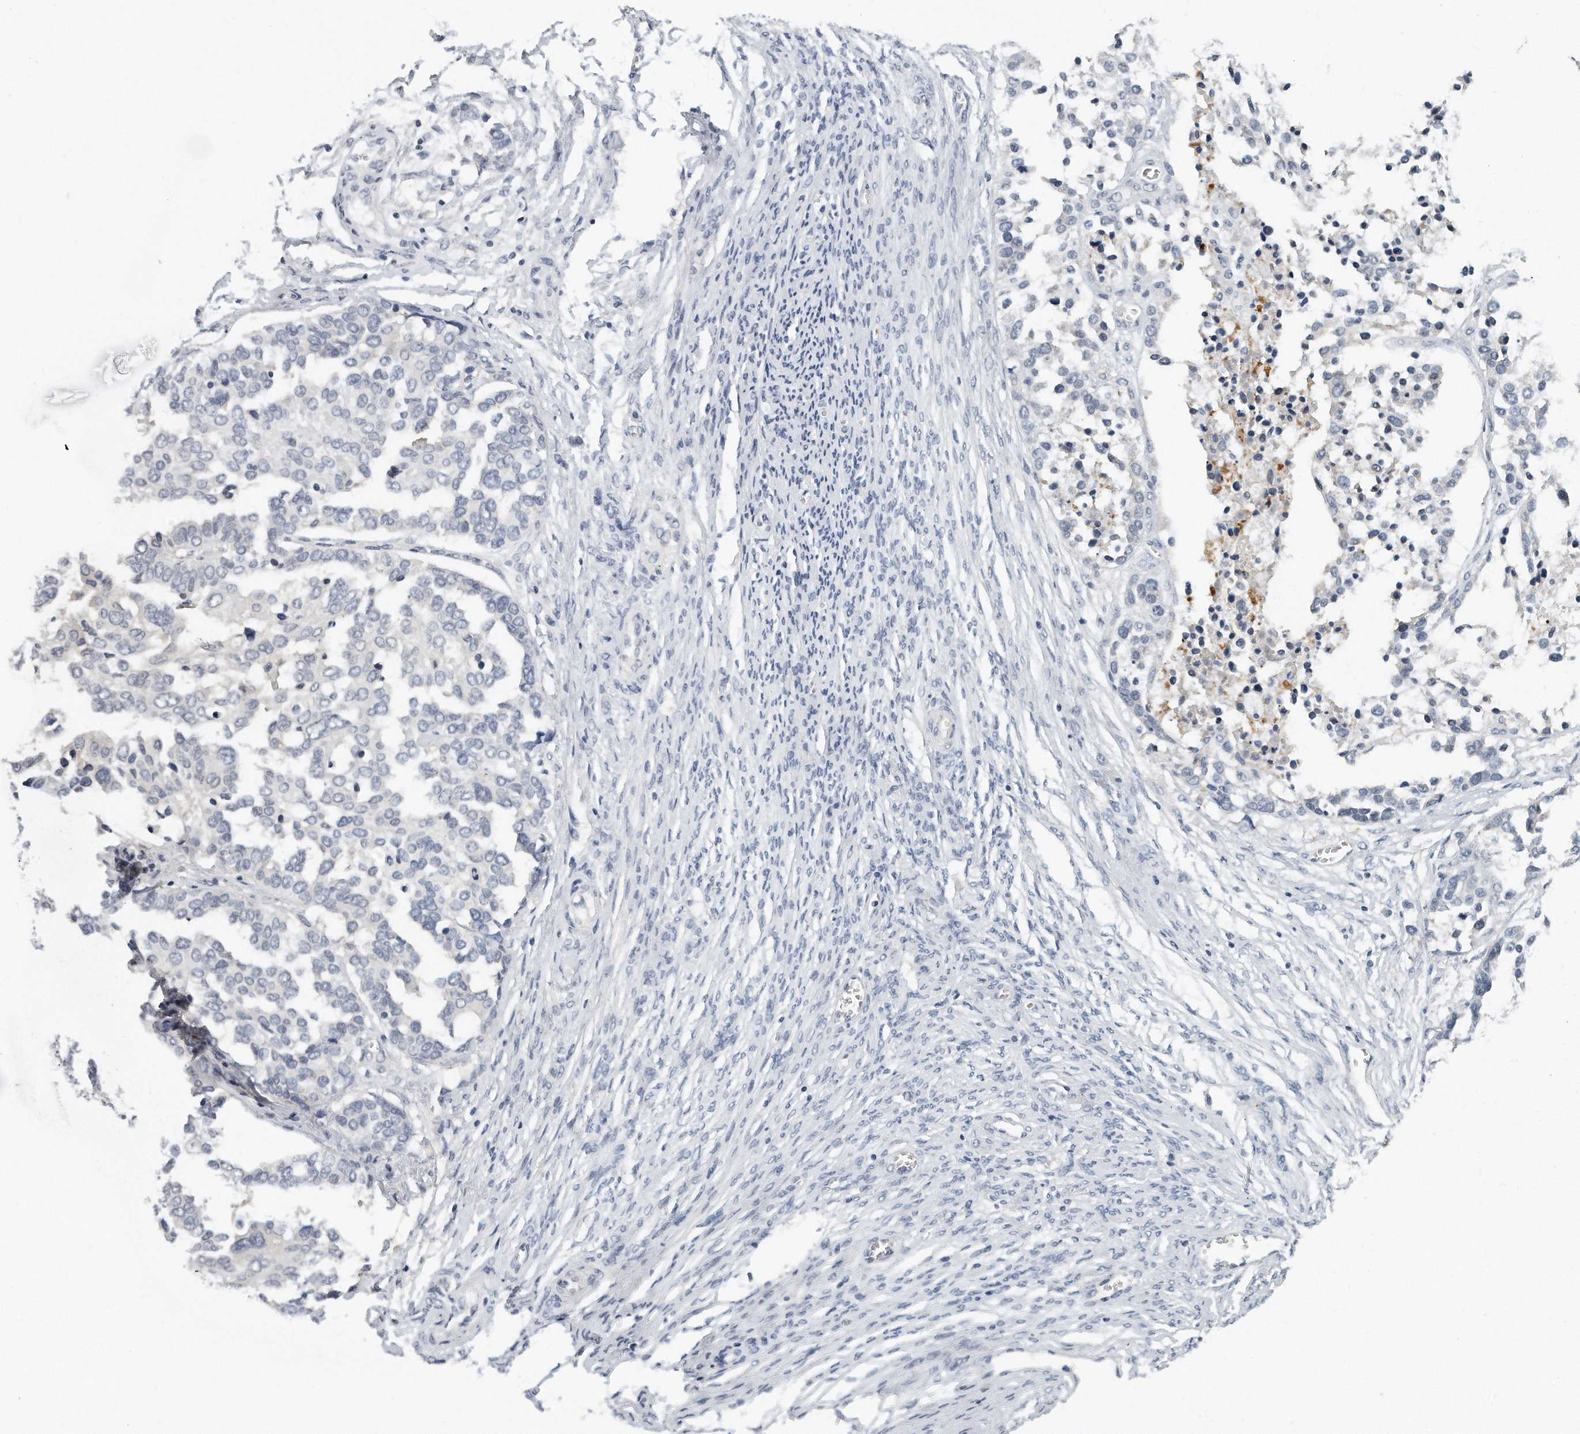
{"staining": {"intensity": "negative", "quantity": "none", "location": "none"}, "tissue": "ovarian cancer", "cell_type": "Tumor cells", "image_type": "cancer", "snomed": [{"axis": "morphology", "description": "Cystadenocarcinoma, serous, NOS"}, {"axis": "topography", "description": "Ovary"}], "caption": "Micrograph shows no significant protein staining in tumor cells of ovarian cancer.", "gene": "KLHL7", "patient": {"sex": "female", "age": 44}}